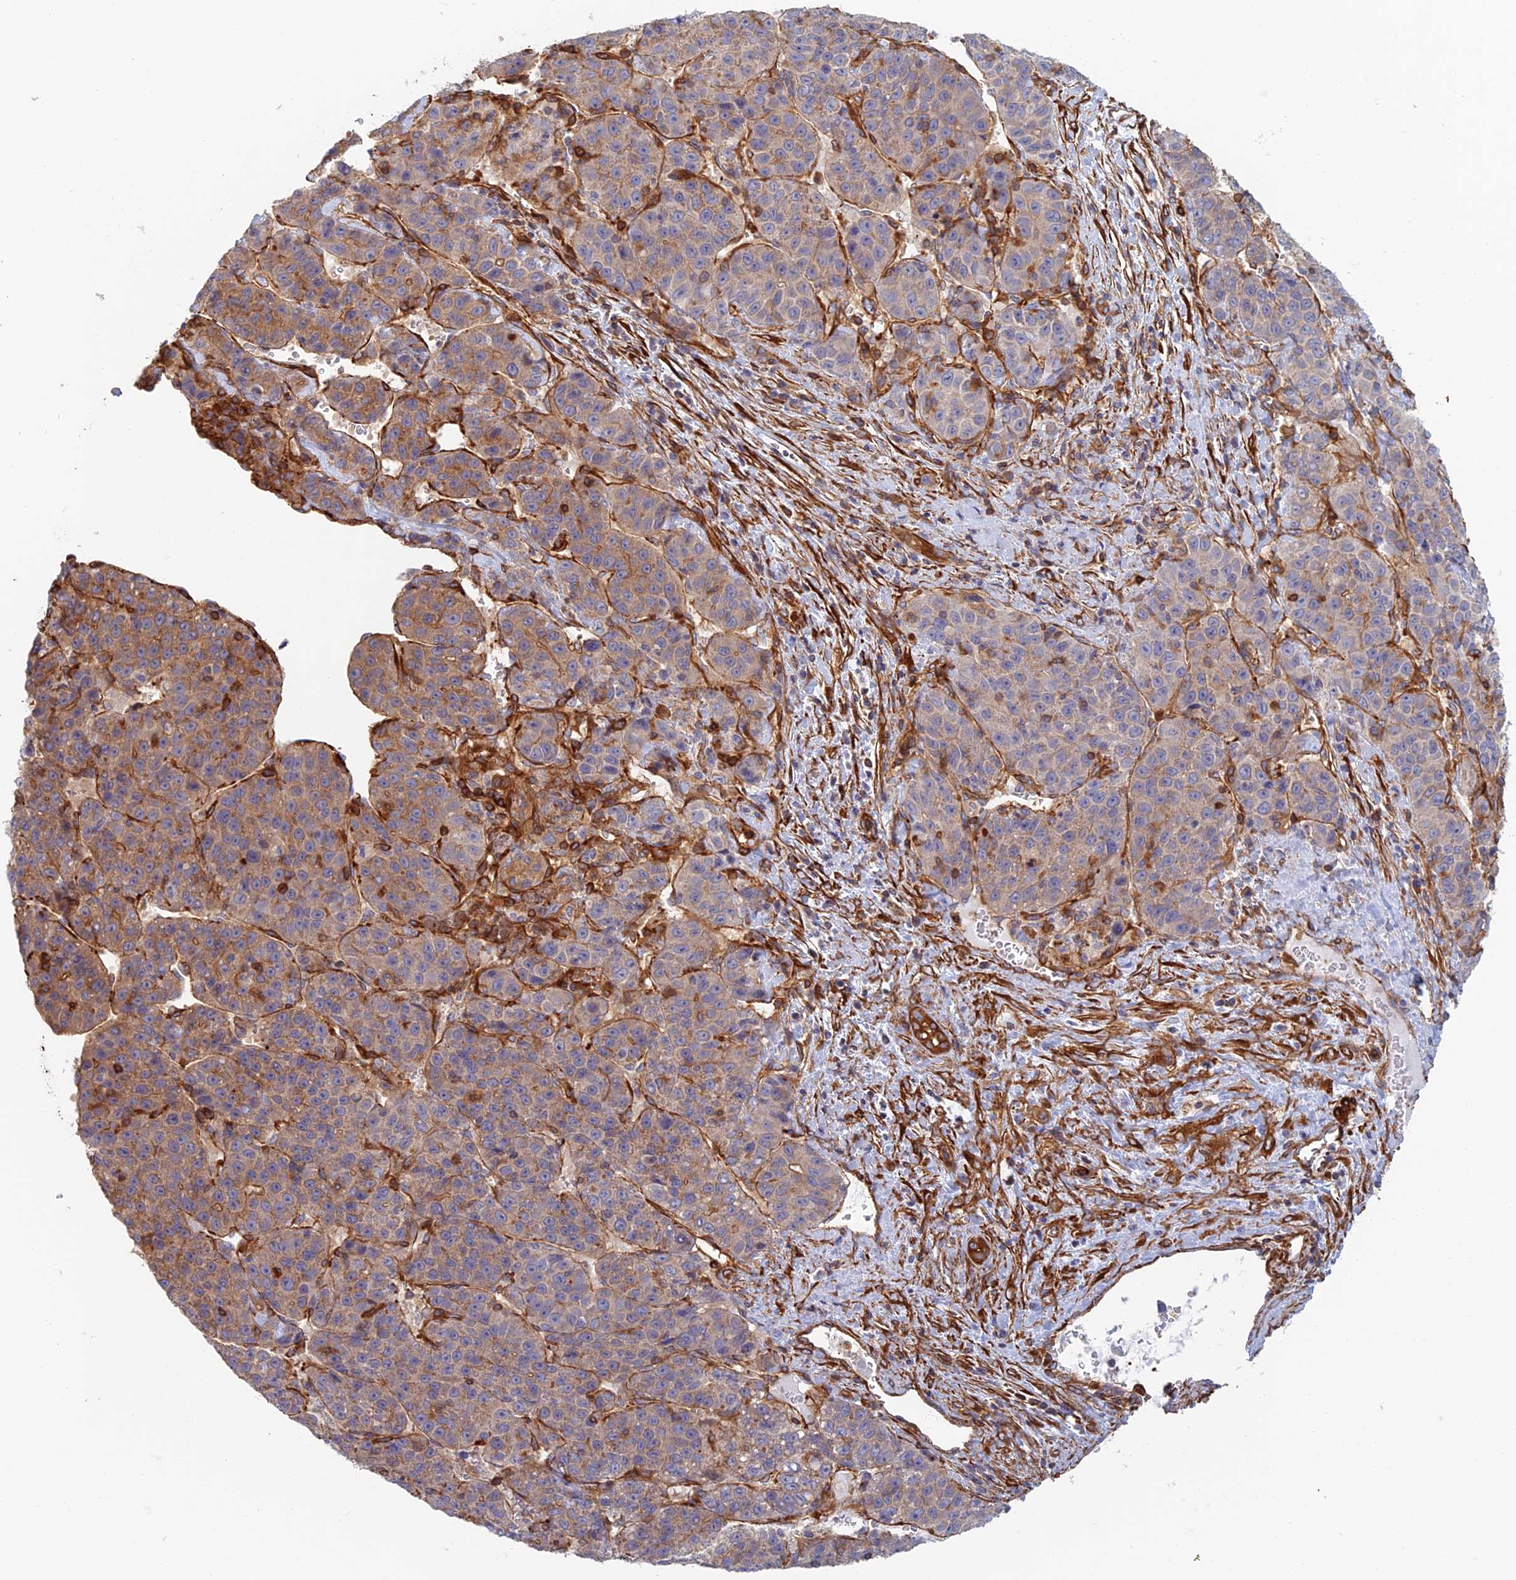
{"staining": {"intensity": "moderate", "quantity": "25%-75%", "location": "cytoplasmic/membranous"}, "tissue": "liver cancer", "cell_type": "Tumor cells", "image_type": "cancer", "snomed": [{"axis": "morphology", "description": "Carcinoma, Hepatocellular, NOS"}, {"axis": "topography", "description": "Liver"}], "caption": "Protein analysis of hepatocellular carcinoma (liver) tissue reveals moderate cytoplasmic/membranous expression in approximately 25%-75% of tumor cells.", "gene": "PAK4", "patient": {"sex": "female", "age": 53}}